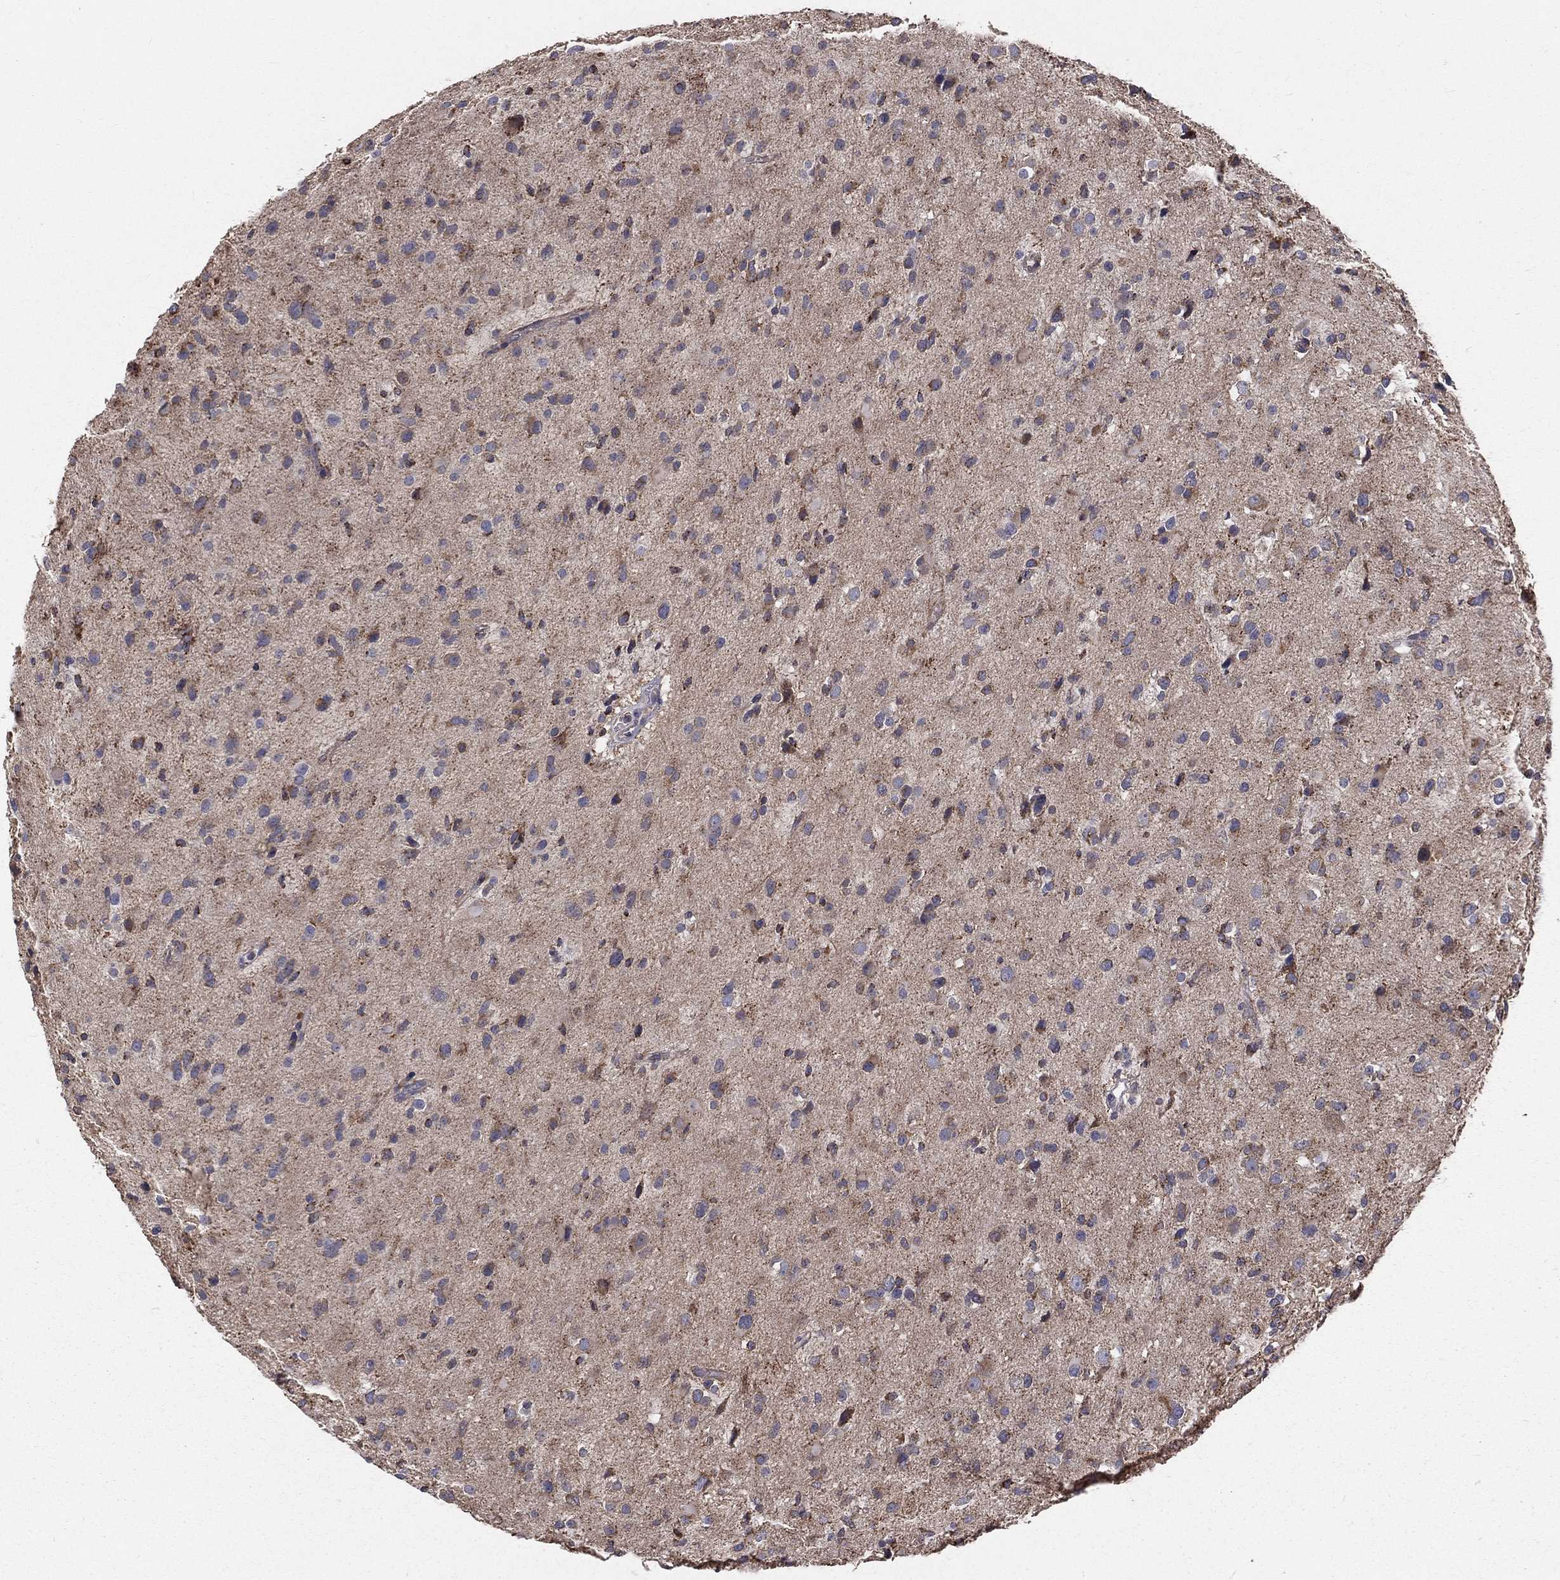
{"staining": {"intensity": "moderate", "quantity": "25%-75%", "location": "cytoplasmic/membranous"}, "tissue": "glioma", "cell_type": "Tumor cells", "image_type": "cancer", "snomed": [{"axis": "morphology", "description": "Glioma, malignant, Low grade"}, {"axis": "topography", "description": "Brain"}], "caption": "Immunohistochemistry (DAB) staining of glioma displays moderate cytoplasmic/membranous protein expression in about 25%-75% of tumor cells.", "gene": "HADH", "patient": {"sex": "female", "age": 32}}